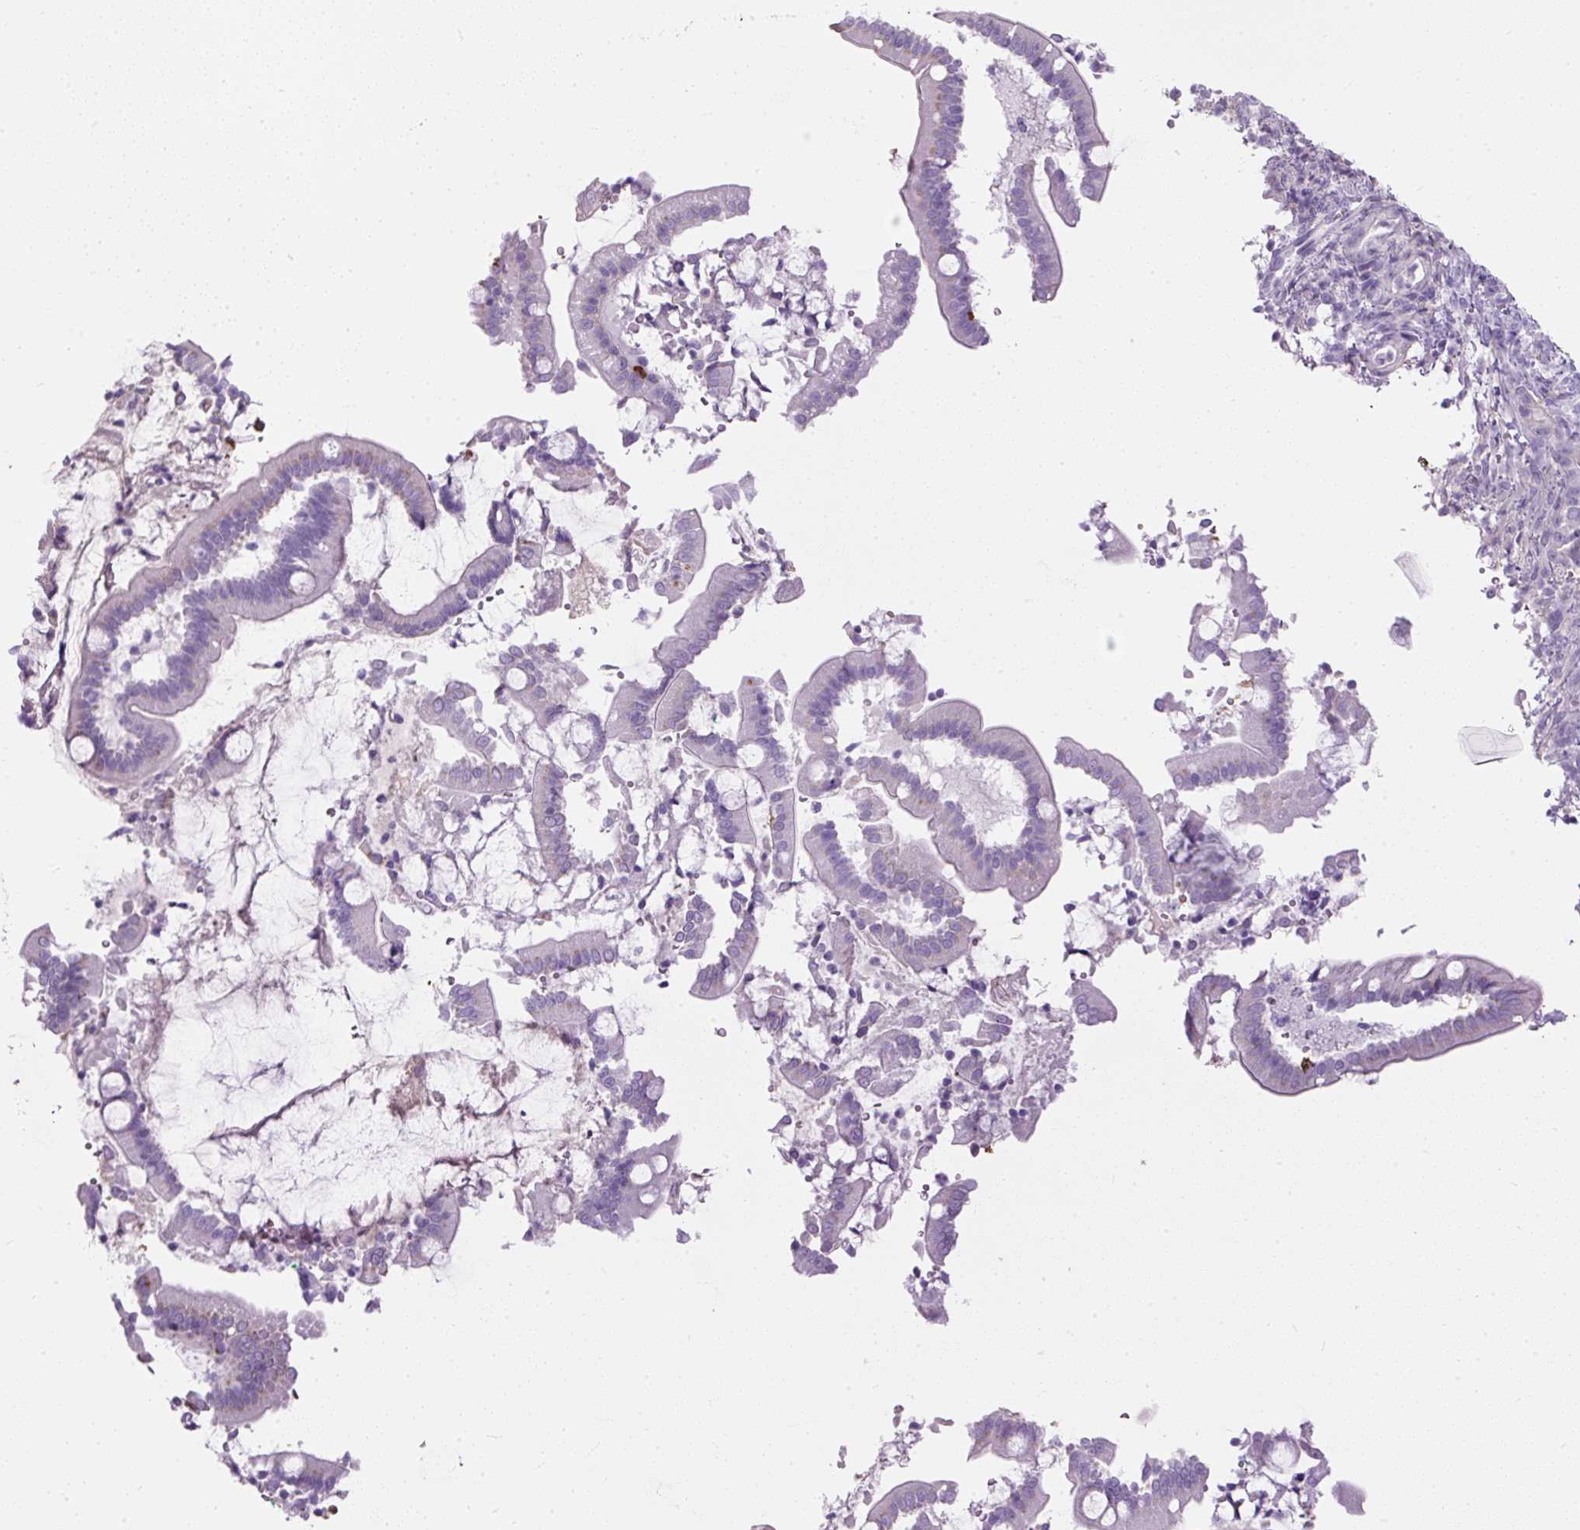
{"staining": {"intensity": "negative", "quantity": "none", "location": "none"}, "tissue": "pancreatic cancer", "cell_type": "Tumor cells", "image_type": "cancer", "snomed": [{"axis": "morphology", "description": "Normal tissue, NOS"}, {"axis": "morphology", "description": "Adenocarcinoma, NOS"}, {"axis": "topography", "description": "Pancreas"}], "caption": "A photomicrograph of pancreatic cancer (adenocarcinoma) stained for a protein reveals no brown staining in tumor cells.", "gene": "APOA1", "patient": {"sex": "female", "age": 55}}